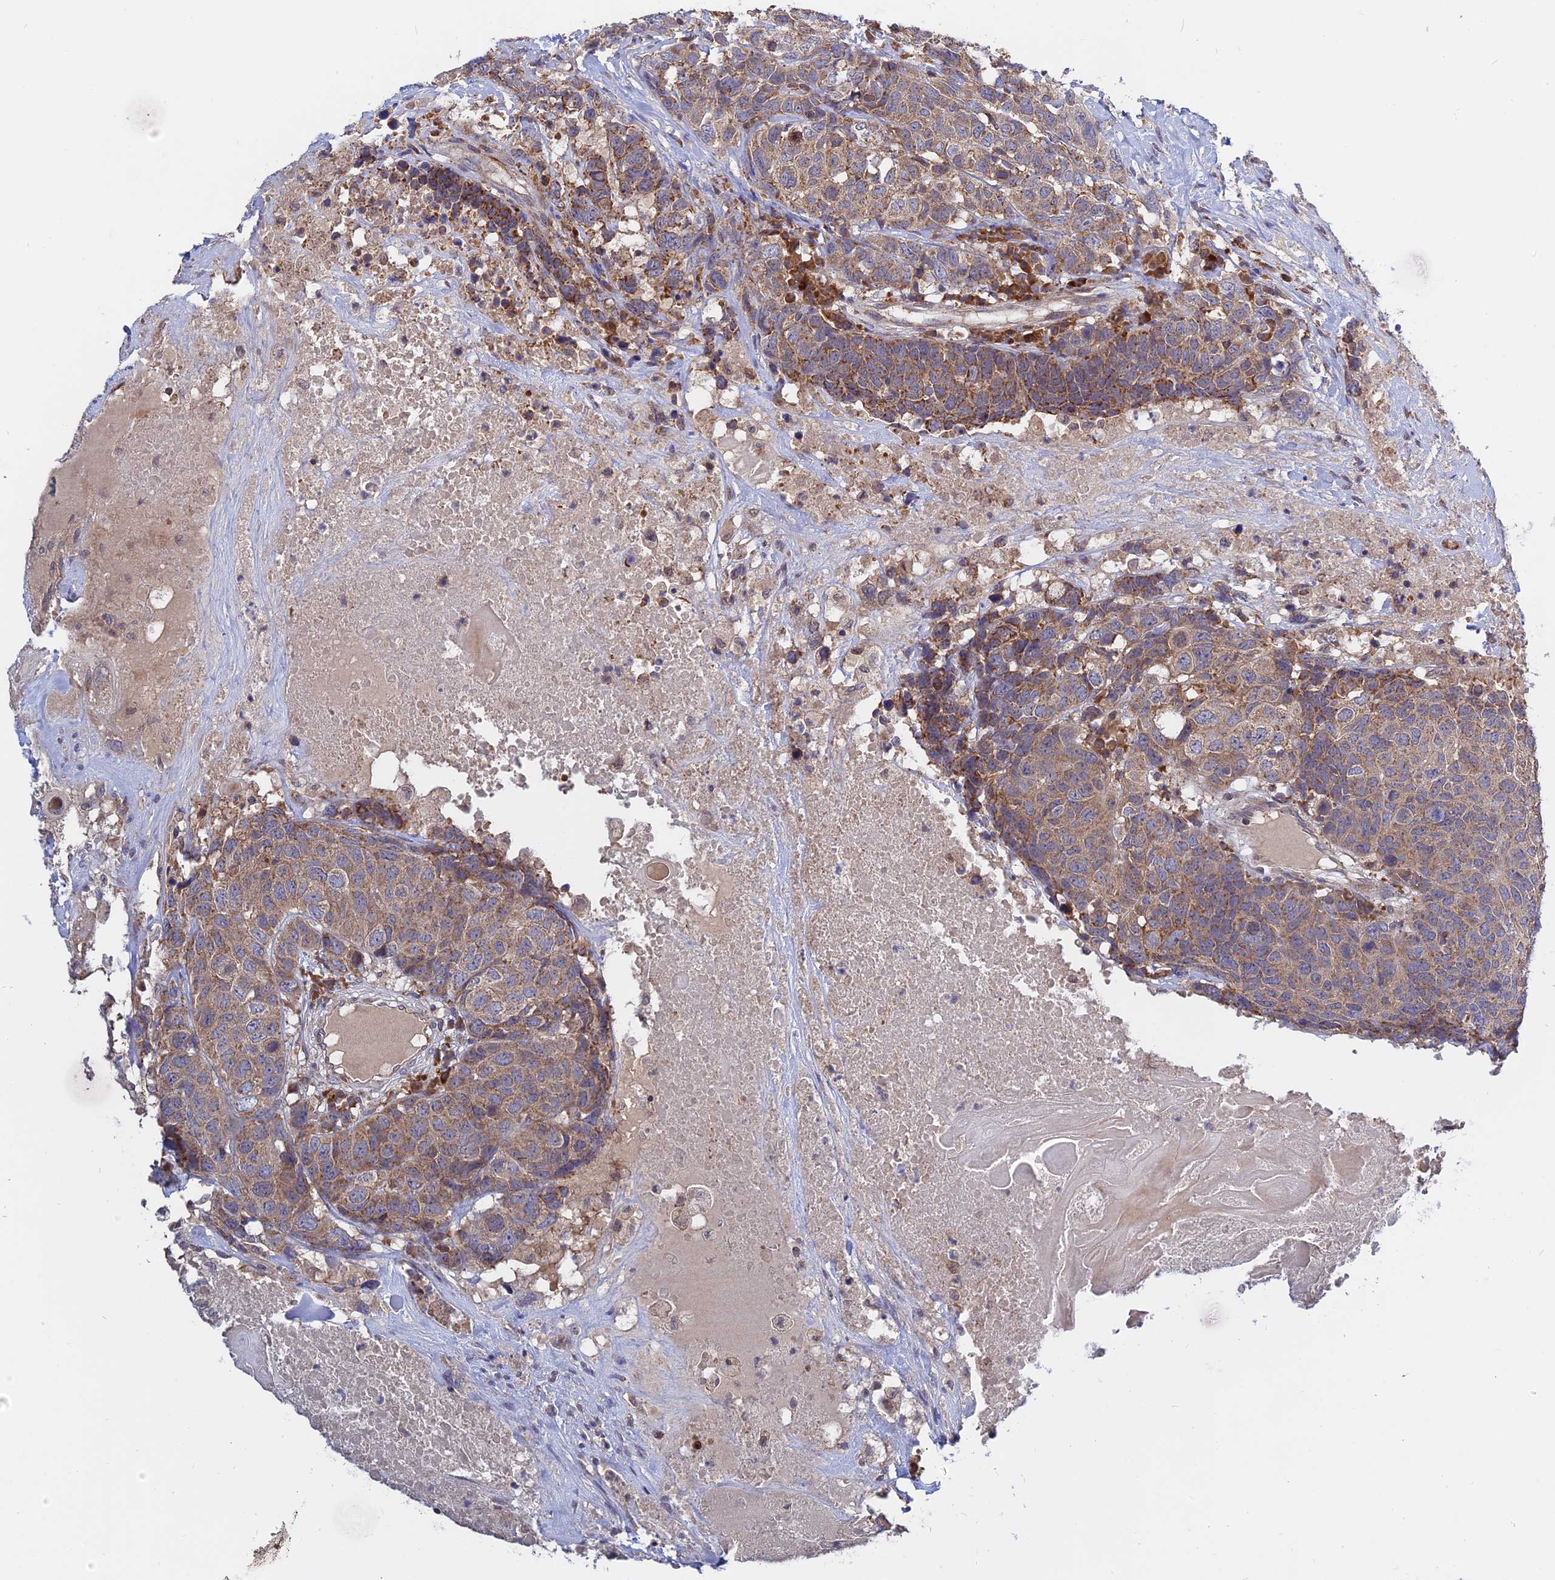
{"staining": {"intensity": "moderate", "quantity": ">75%", "location": "cytoplasmic/membranous"}, "tissue": "head and neck cancer", "cell_type": "Tumor cells", "image_type": "cancer", "snomed": [{"axis": "morphology", "description": "Squamous cell carcinoma, NOS"}, {"axis": "topography", "description": "Head-Neck"}], "caption": "The micrograph shows immunohistochemical staining of head and neck cancer. There is moderate cytoplasmic/membranous expression is identified in approximately >75% of tumor cells.", "gene": "IL21R", "patient": {"sex": "male", "age": 66}}